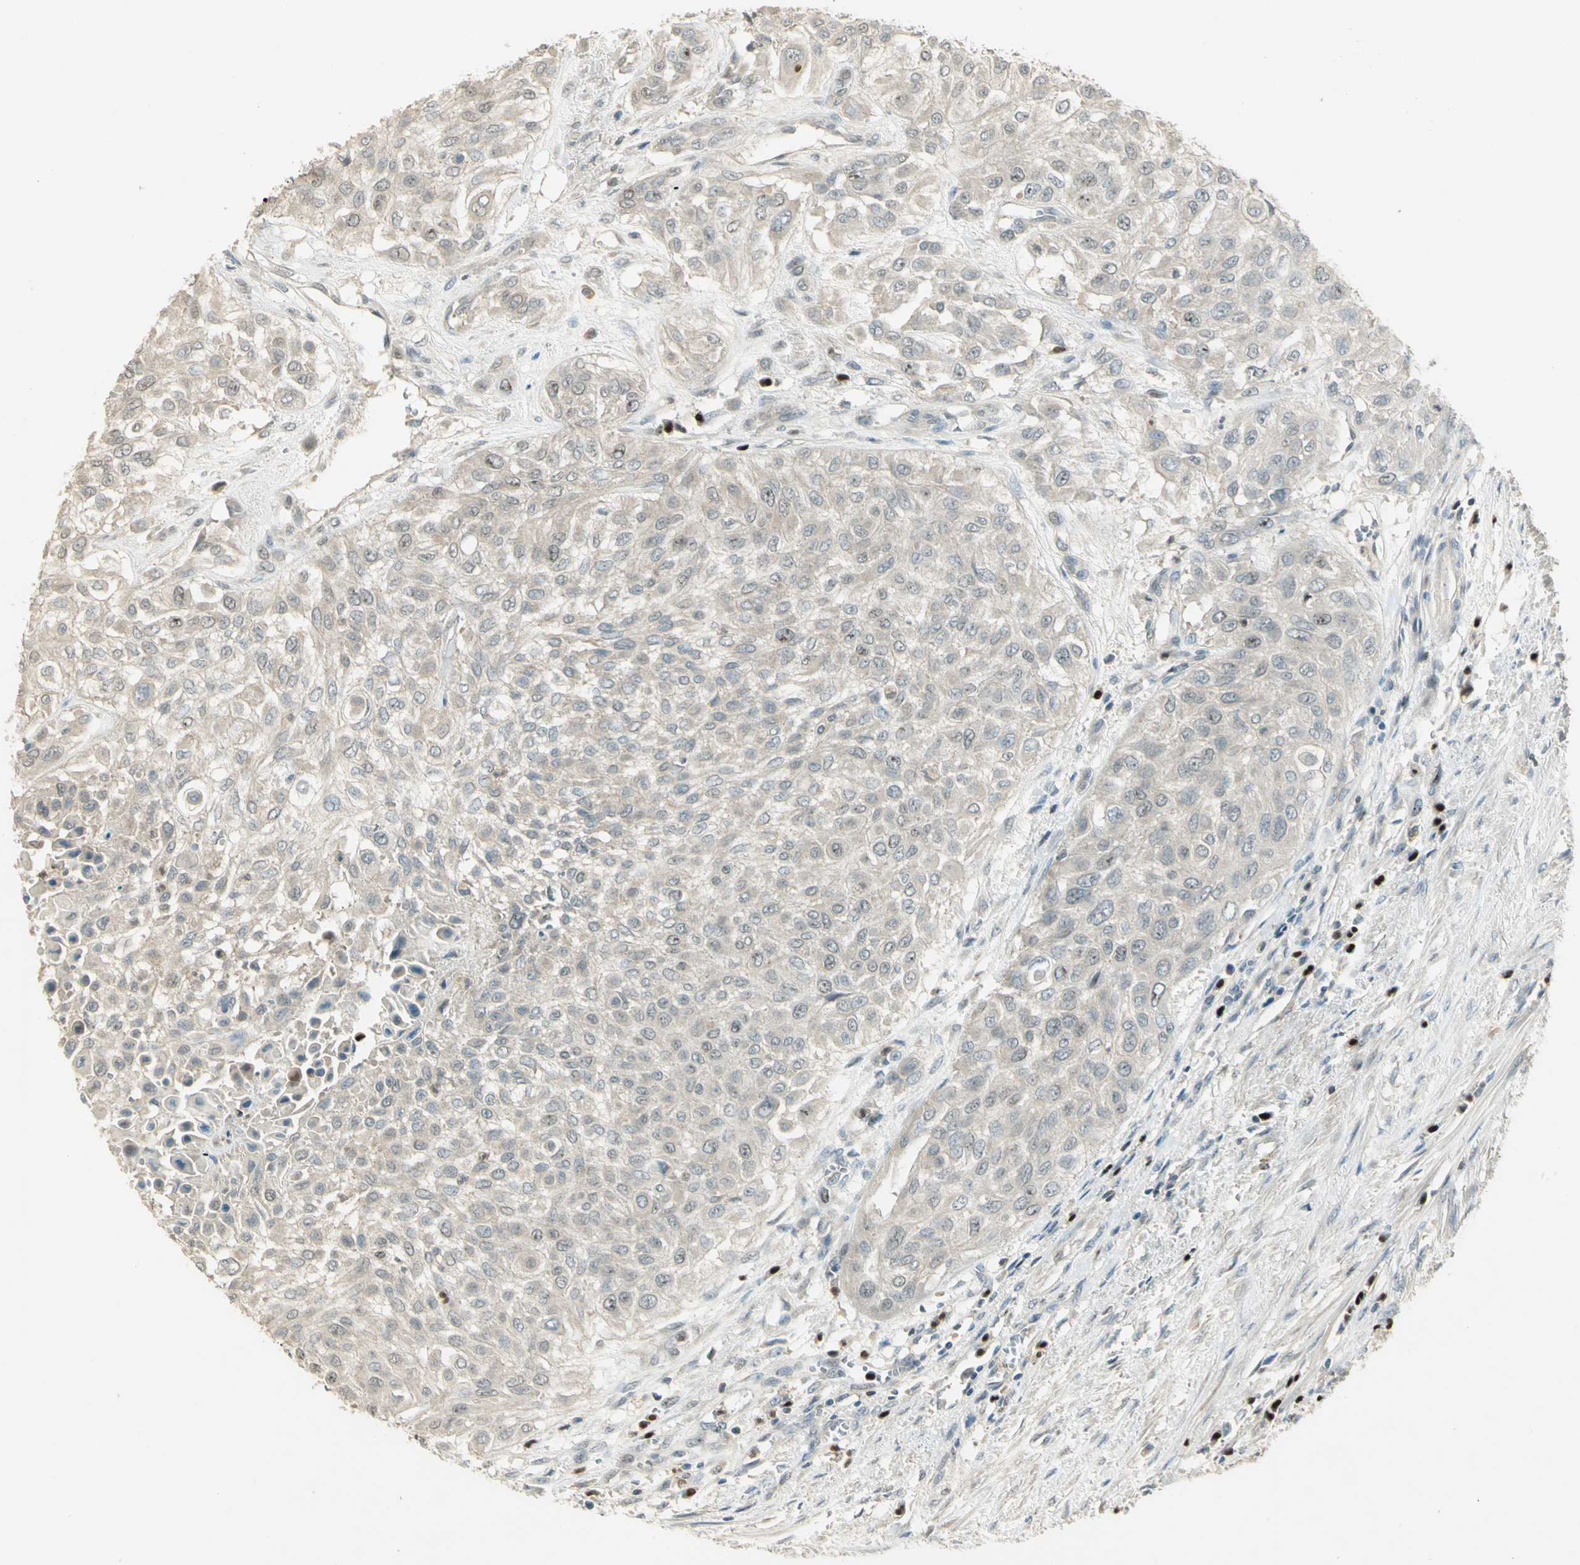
{"staining": {"intensity": "weak", "quantity": ">75%", "location": "cytoplasmic/membranous"}, "tissue": "urothelial cancer", "cell_type": "Tumor cells", "image_type": "cancer", "snomed": [{"axis": "morphology", "description": "Urothelial carcinoma, High grade"}, {"axis": "topography", "description": "Urinary bladder"}], "caption": "A low amount of weak cytoplasmic/membranous positivity is seen in about >75% of tumor cells in urothelial cancer tissue.", "gene": "BIRC2", "patient": {"sex": "male", "age": 57}}